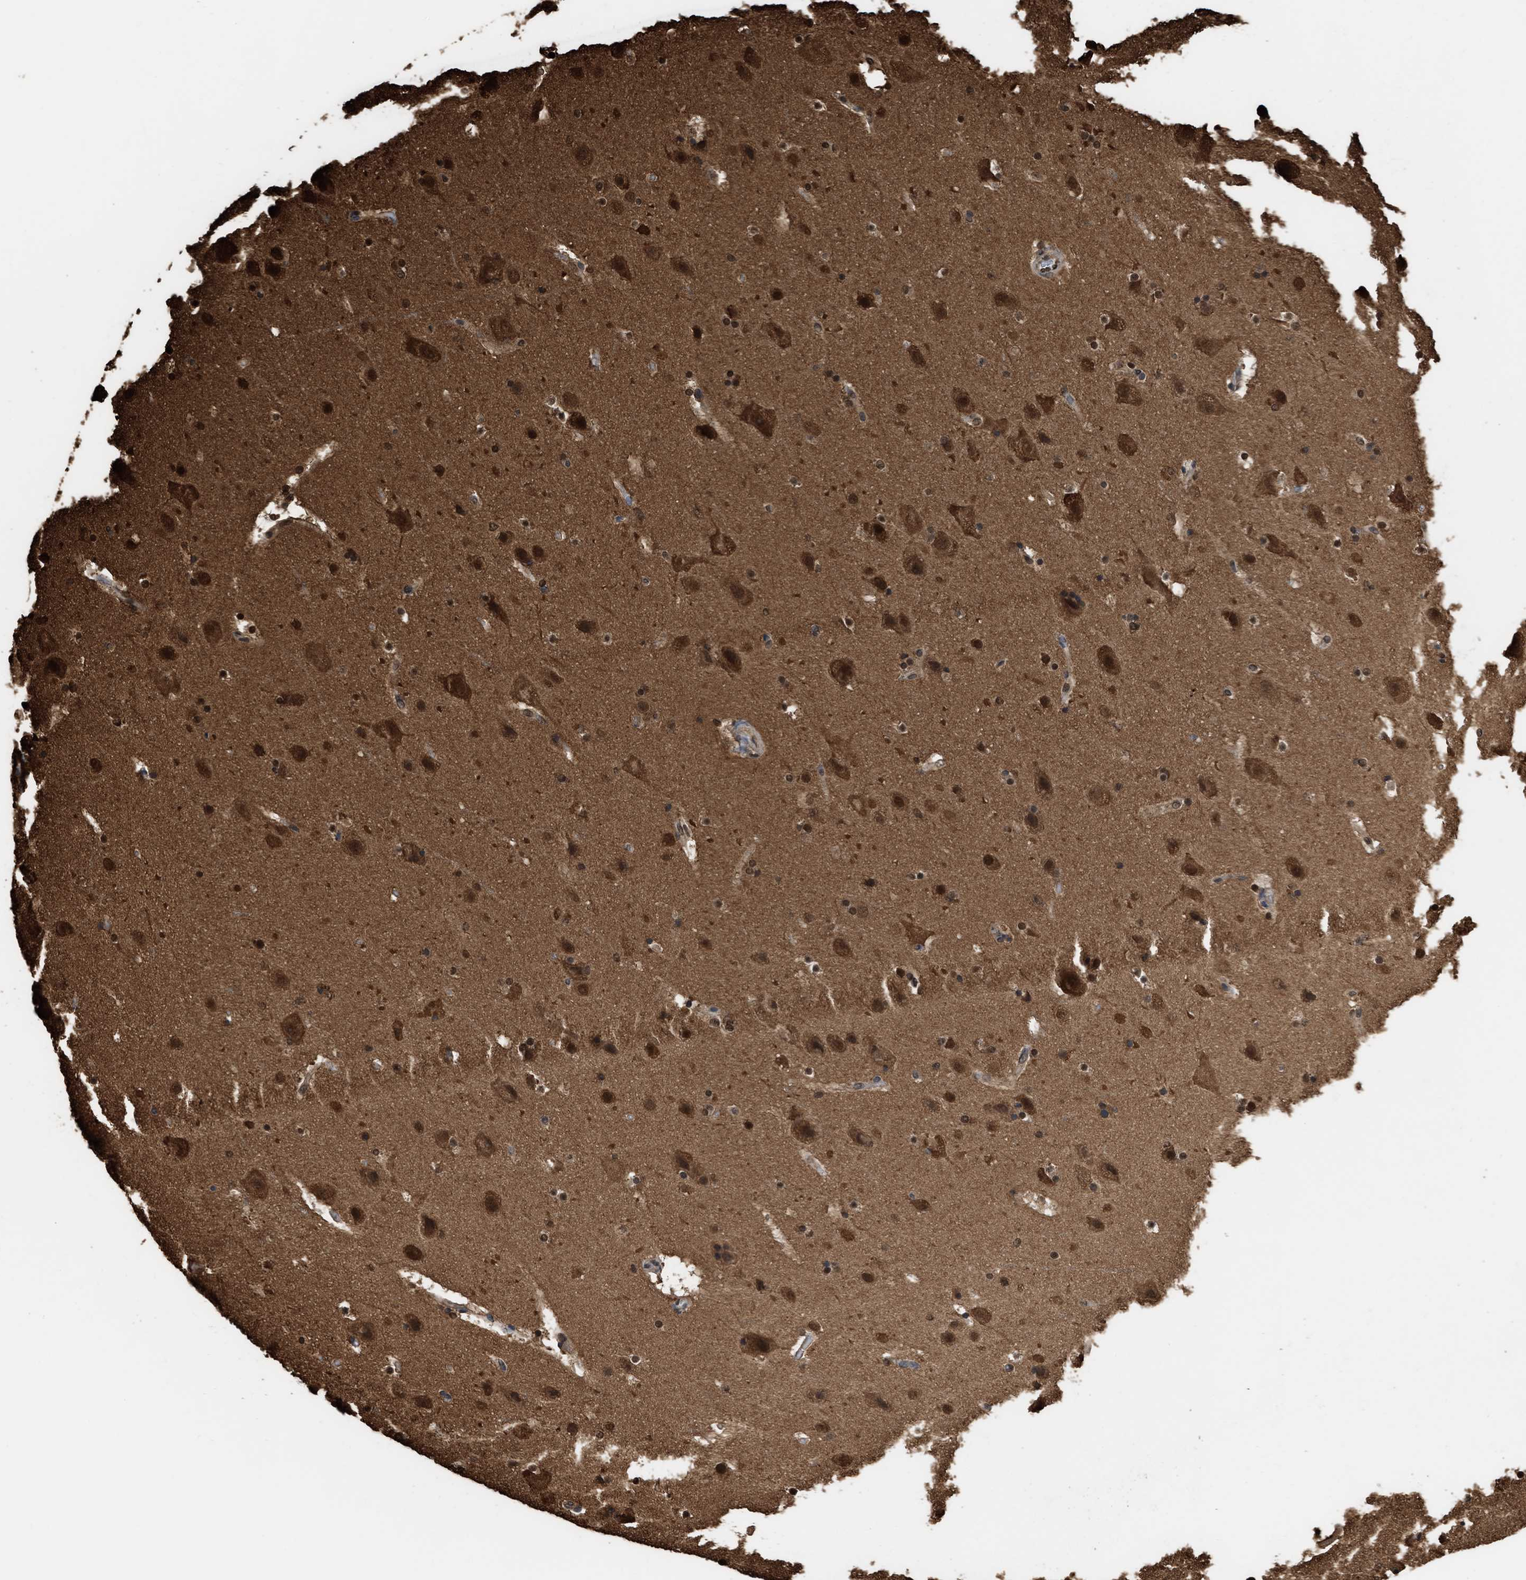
{"staining": {"intensity": "negative", "quantity": "none", "location": "none"}, "tissue": "cerebral cortex", "cell_type": "Endothelial cells", "image_type": "normal", "snomed": [{"axis": "morphology", "description": "Normal tissue, NOS"}, {"axis": "topography", "description": "Cerebral cortex"}], "caption": "Immunohistochemical staining of benign human cerebral cortex exhibits no significant staining in endothelial cells.", "gene": "YWHAG", "patient": {"sex": "male", "age": 45}}